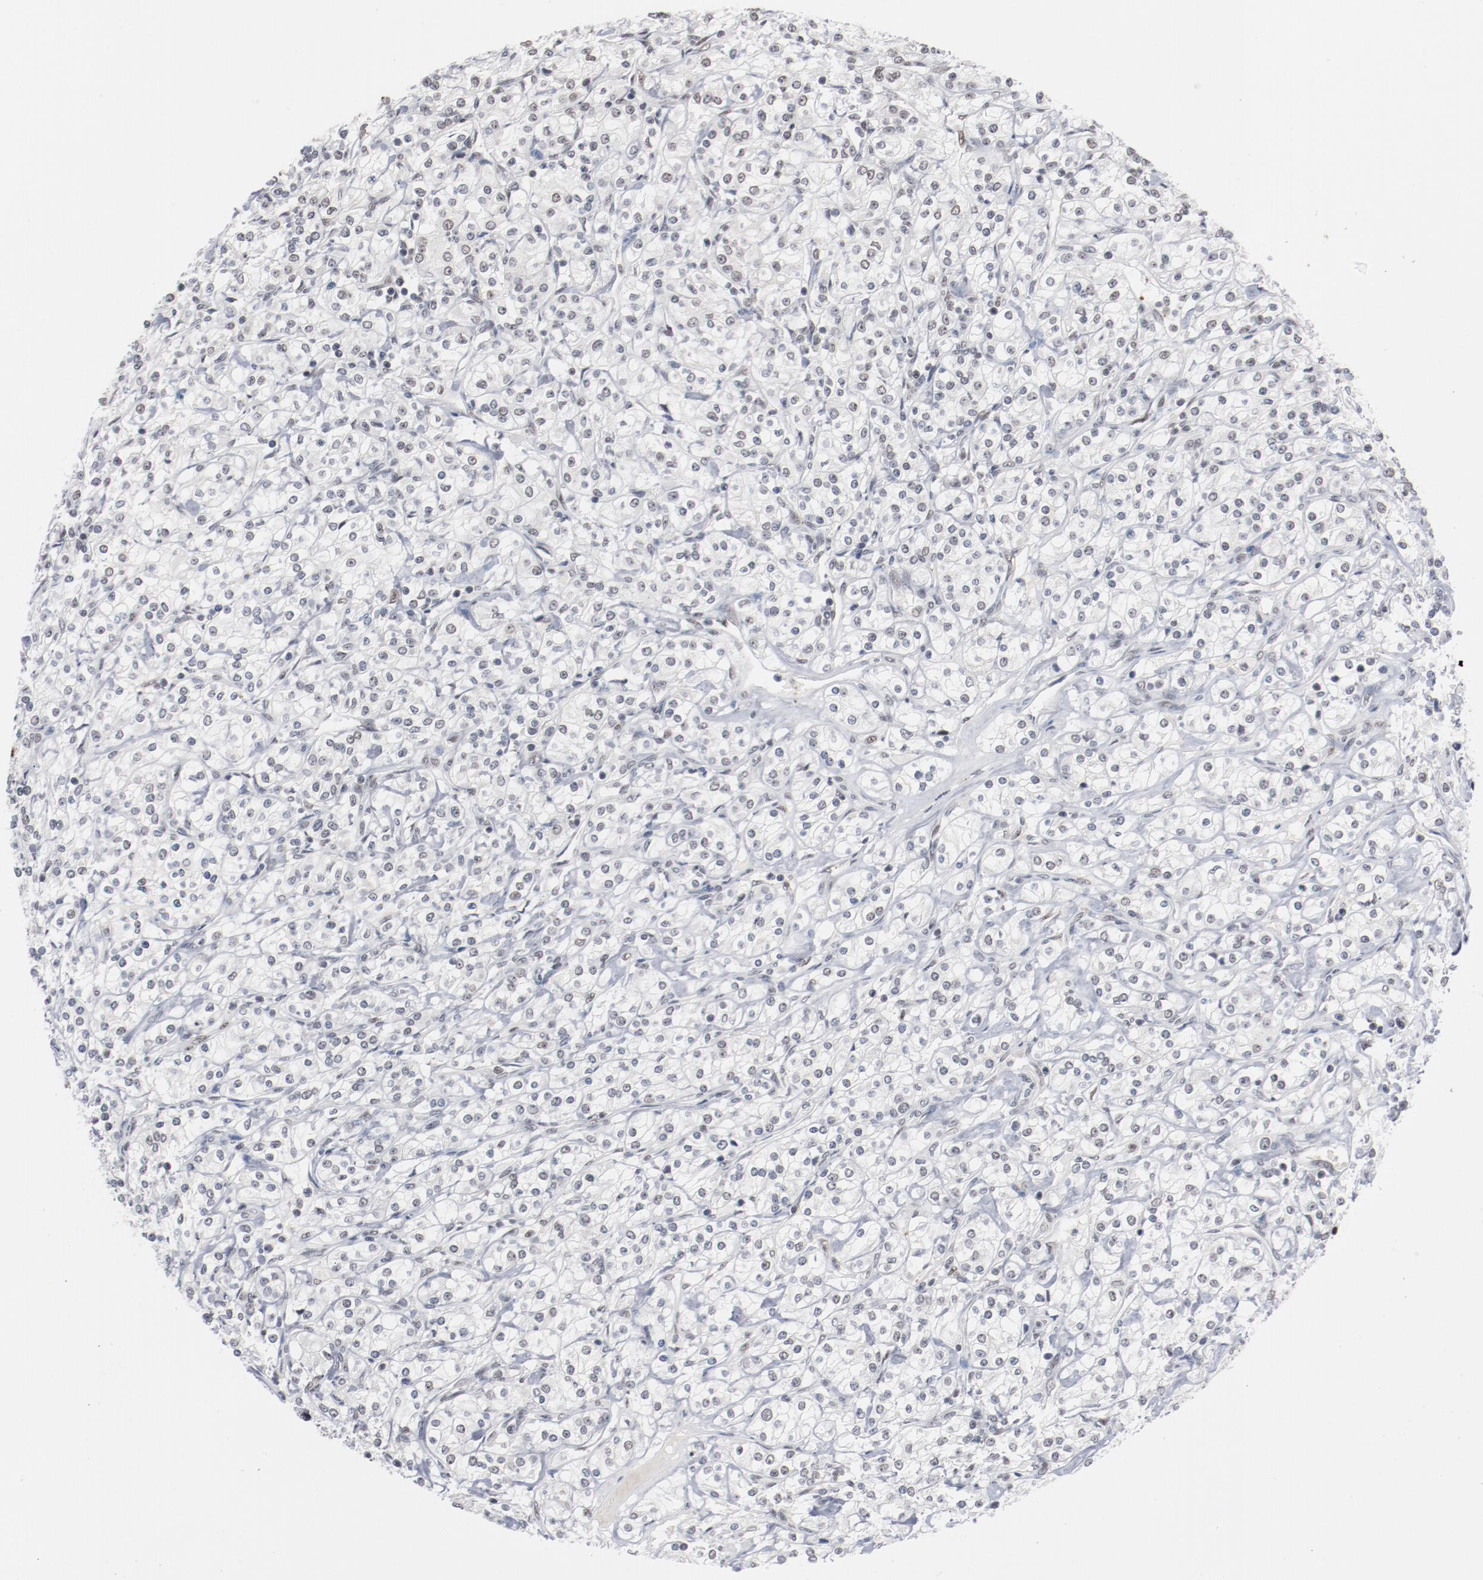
{"staining": {"intensity": "weak", "quantity": "<25%", "location": "nuclear"}, "tissue": "renal cancer", "cell_type": "Tumor cells", "image_type": "cancer", "snomed": [{"axis": "morphology", "description": "Adenocarcinoma, NOS"}, {"axis": "topography", "description": "Kidney"}], "caption": "DAB immunohistochemical staining of human renal adenocarcinoma exhibits no significant expression in tumor cells.", "gene": "BUB3", "patient": {"sex": "male", "age": 77}}